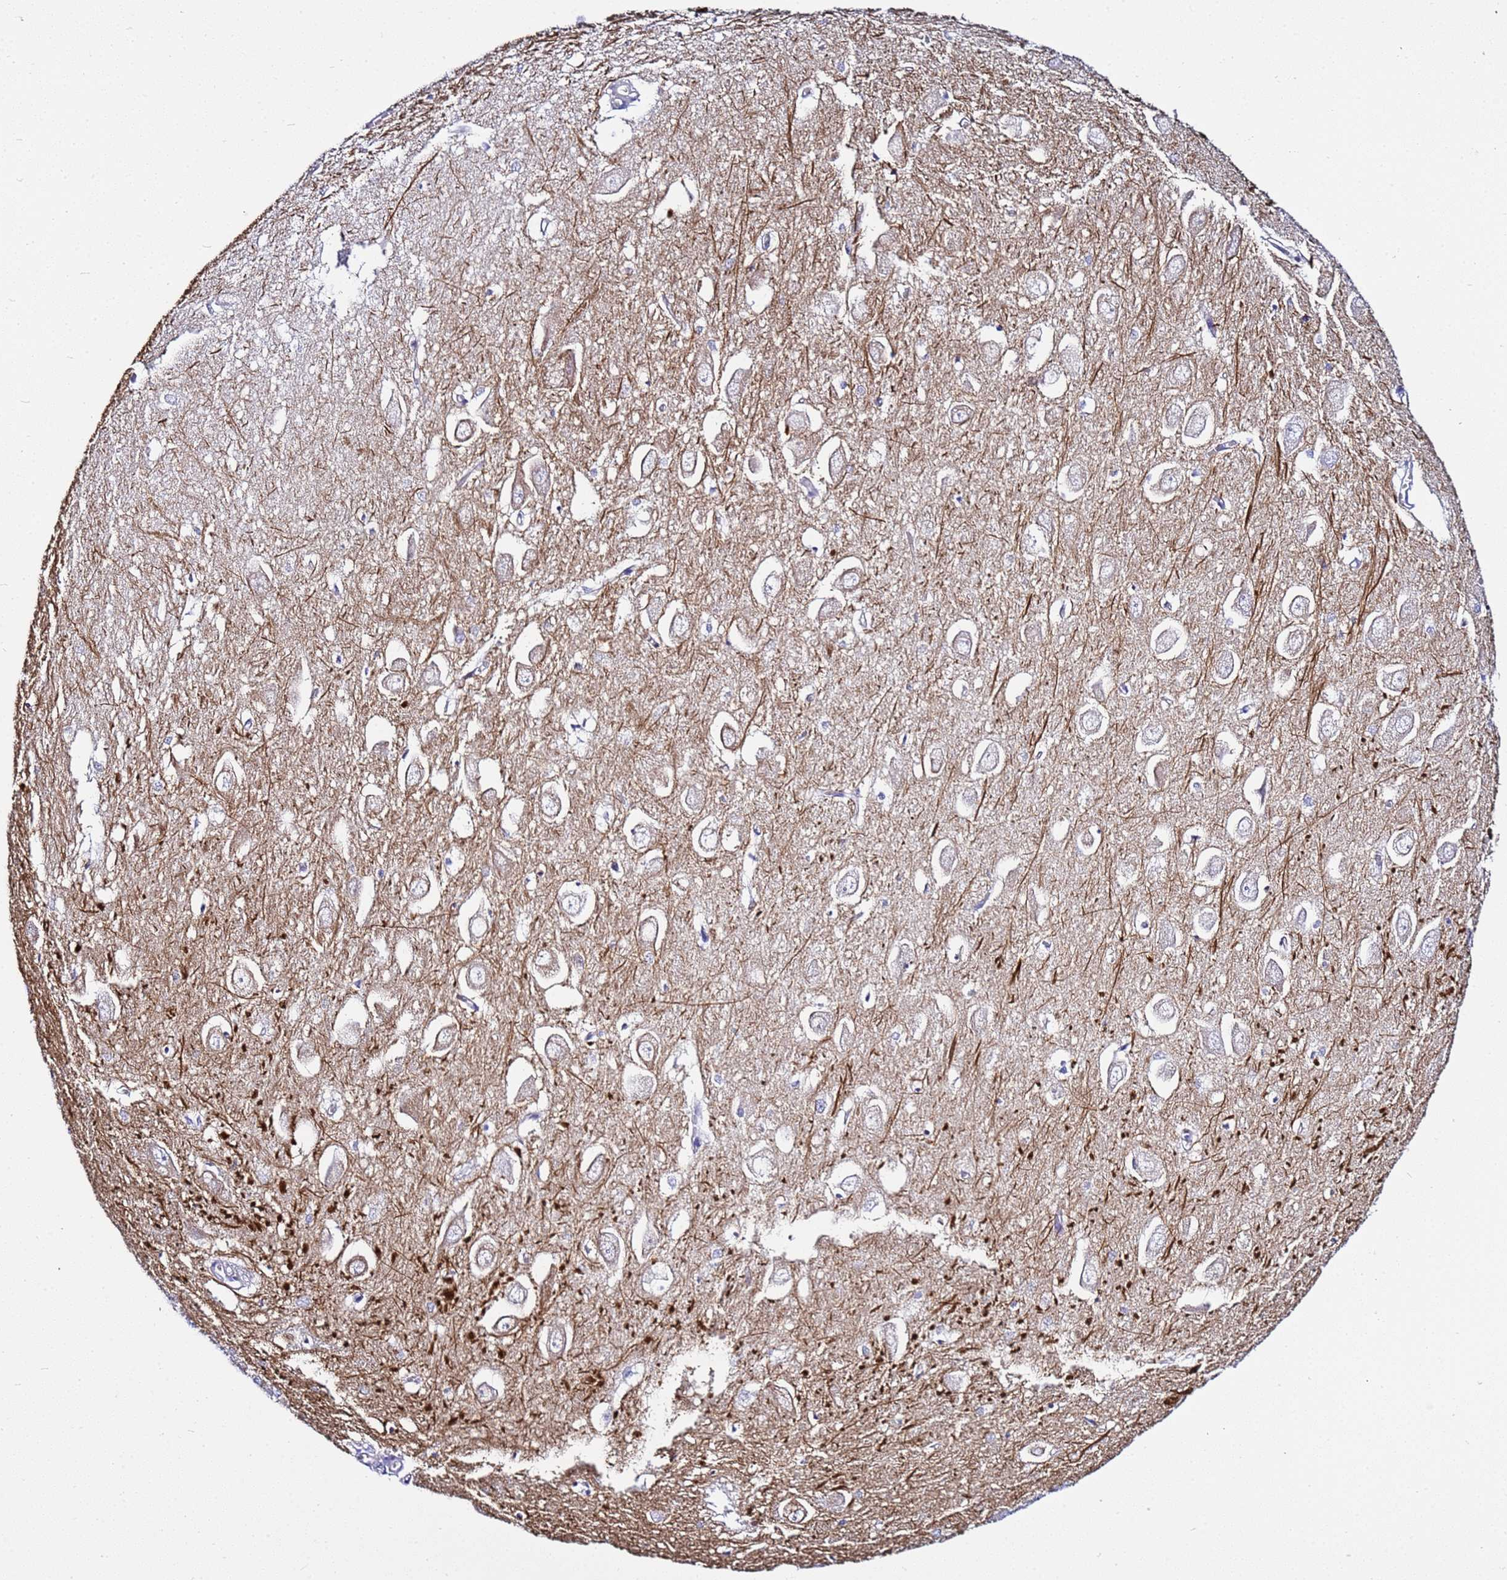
{"staining": {"intensity": "negative", "quantity": "none", "location": "none"}, "tissue": "hippocampus", "cell_type": "Glial cells", "image_type": "normal", "snomed": [{"axis": "morphology", "description": "Normal tissue, NOS"}, {"axis": "topography", "description": "Hippocampus"}], "caption": "Immunohistochemical staining of unremarkable hippocampus demonstrates no significant expression in glial cells. Brightfield microscopy of immunohistochemistry (IHC) stained with DAB (brown) and hematoxylin (blue), captured at high magnification.", "gene": "USP18", "patient": {"sex": "female", "age": 64}}